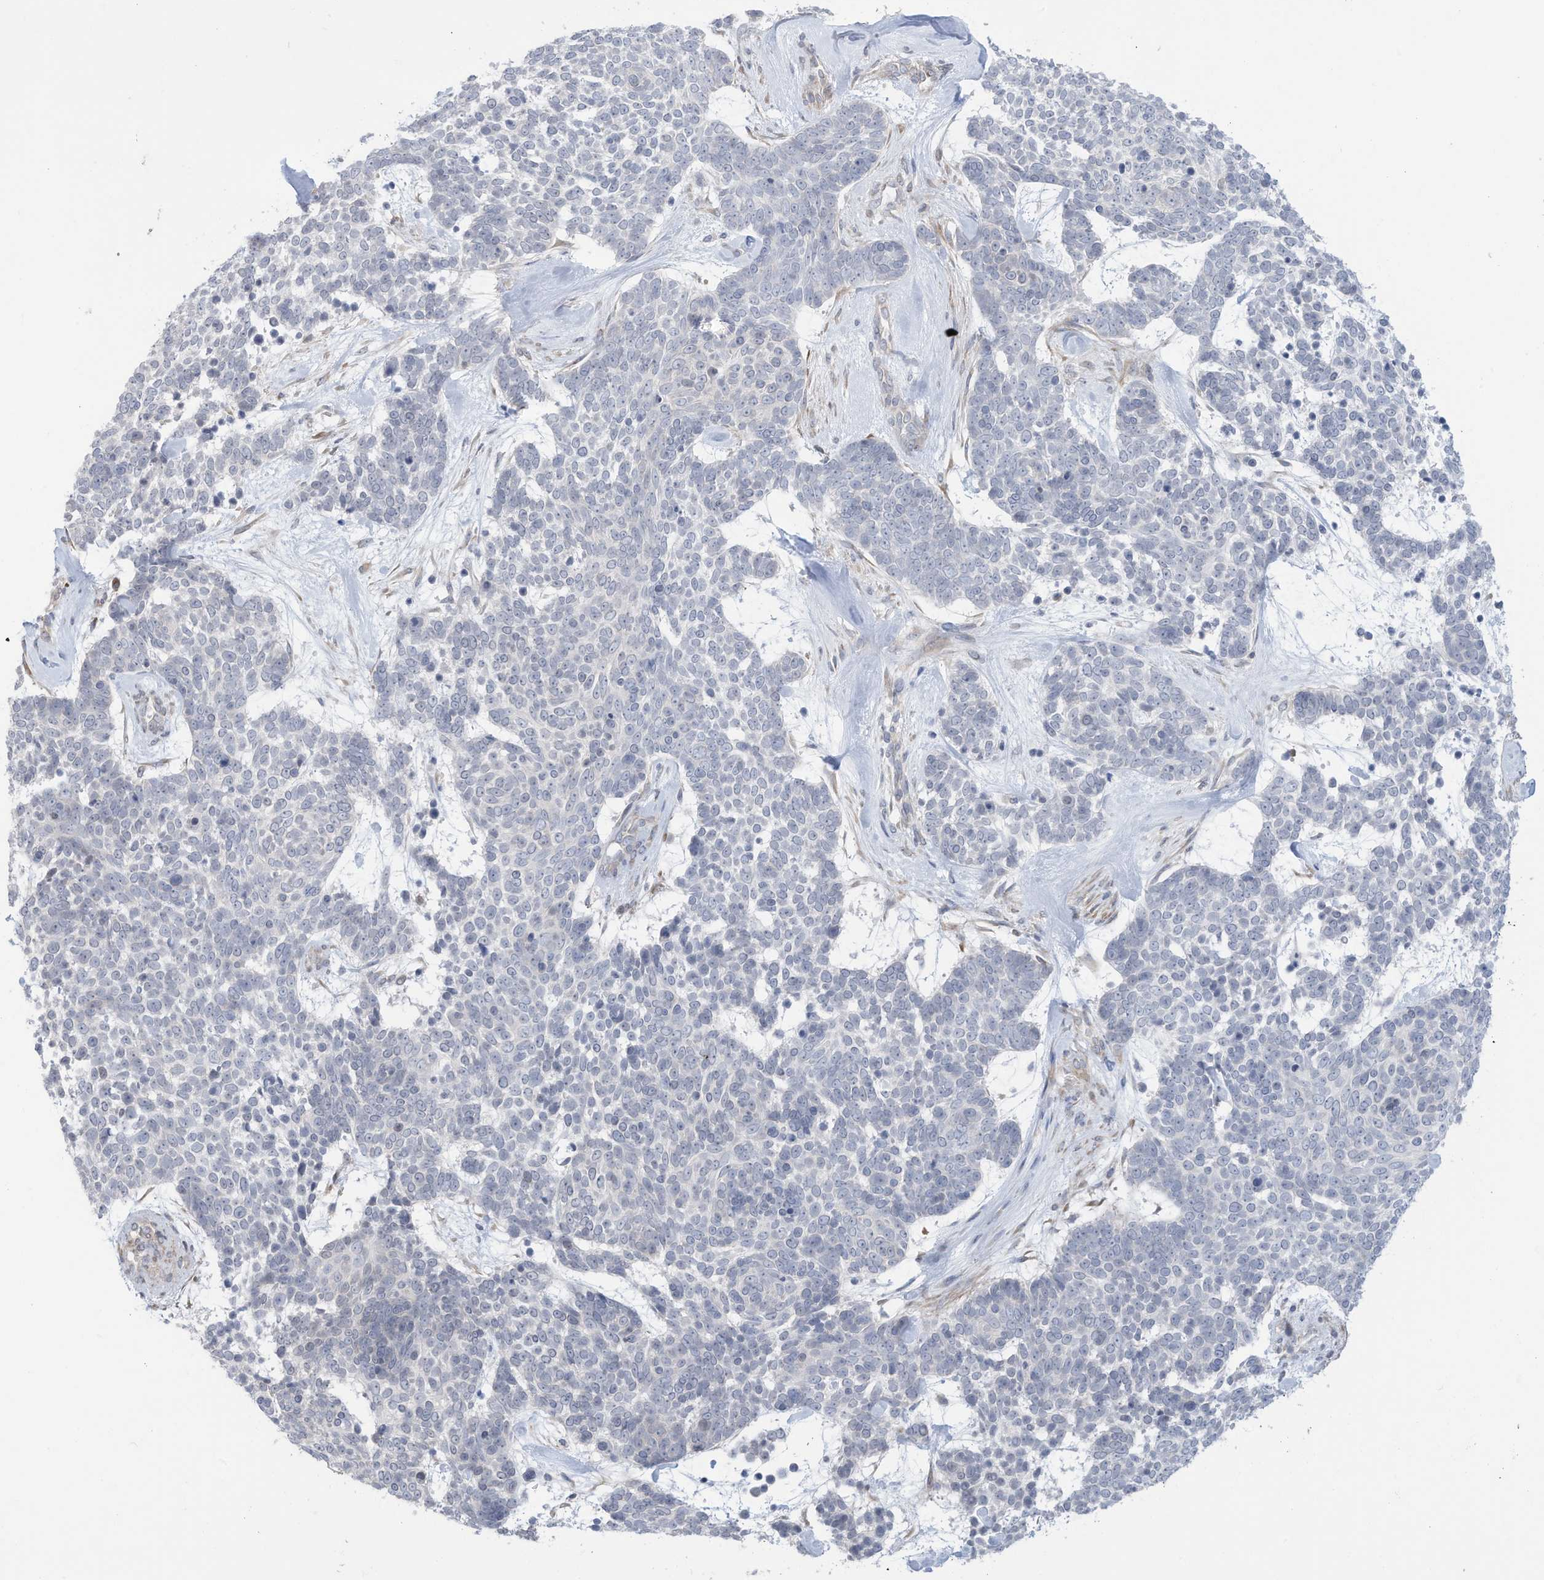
{"staining": {"intensity": "negative", "quantity": "none", "location": "none"}, "tissue": "skin cancer", "cell_type": "Tumor cells", "image_type": "cancer", "snomed": [{"axis": "morphology", "description": "Basal cell carcinoma"}, {"axis": "topography", "description": "Skin"}], "caption": "The photomicrograph reveals no significant staining in tumor cells of basal cell carcinoma (skin).", "gene": "ZNF292", "patient": {"sex": "female", "age": 81}}